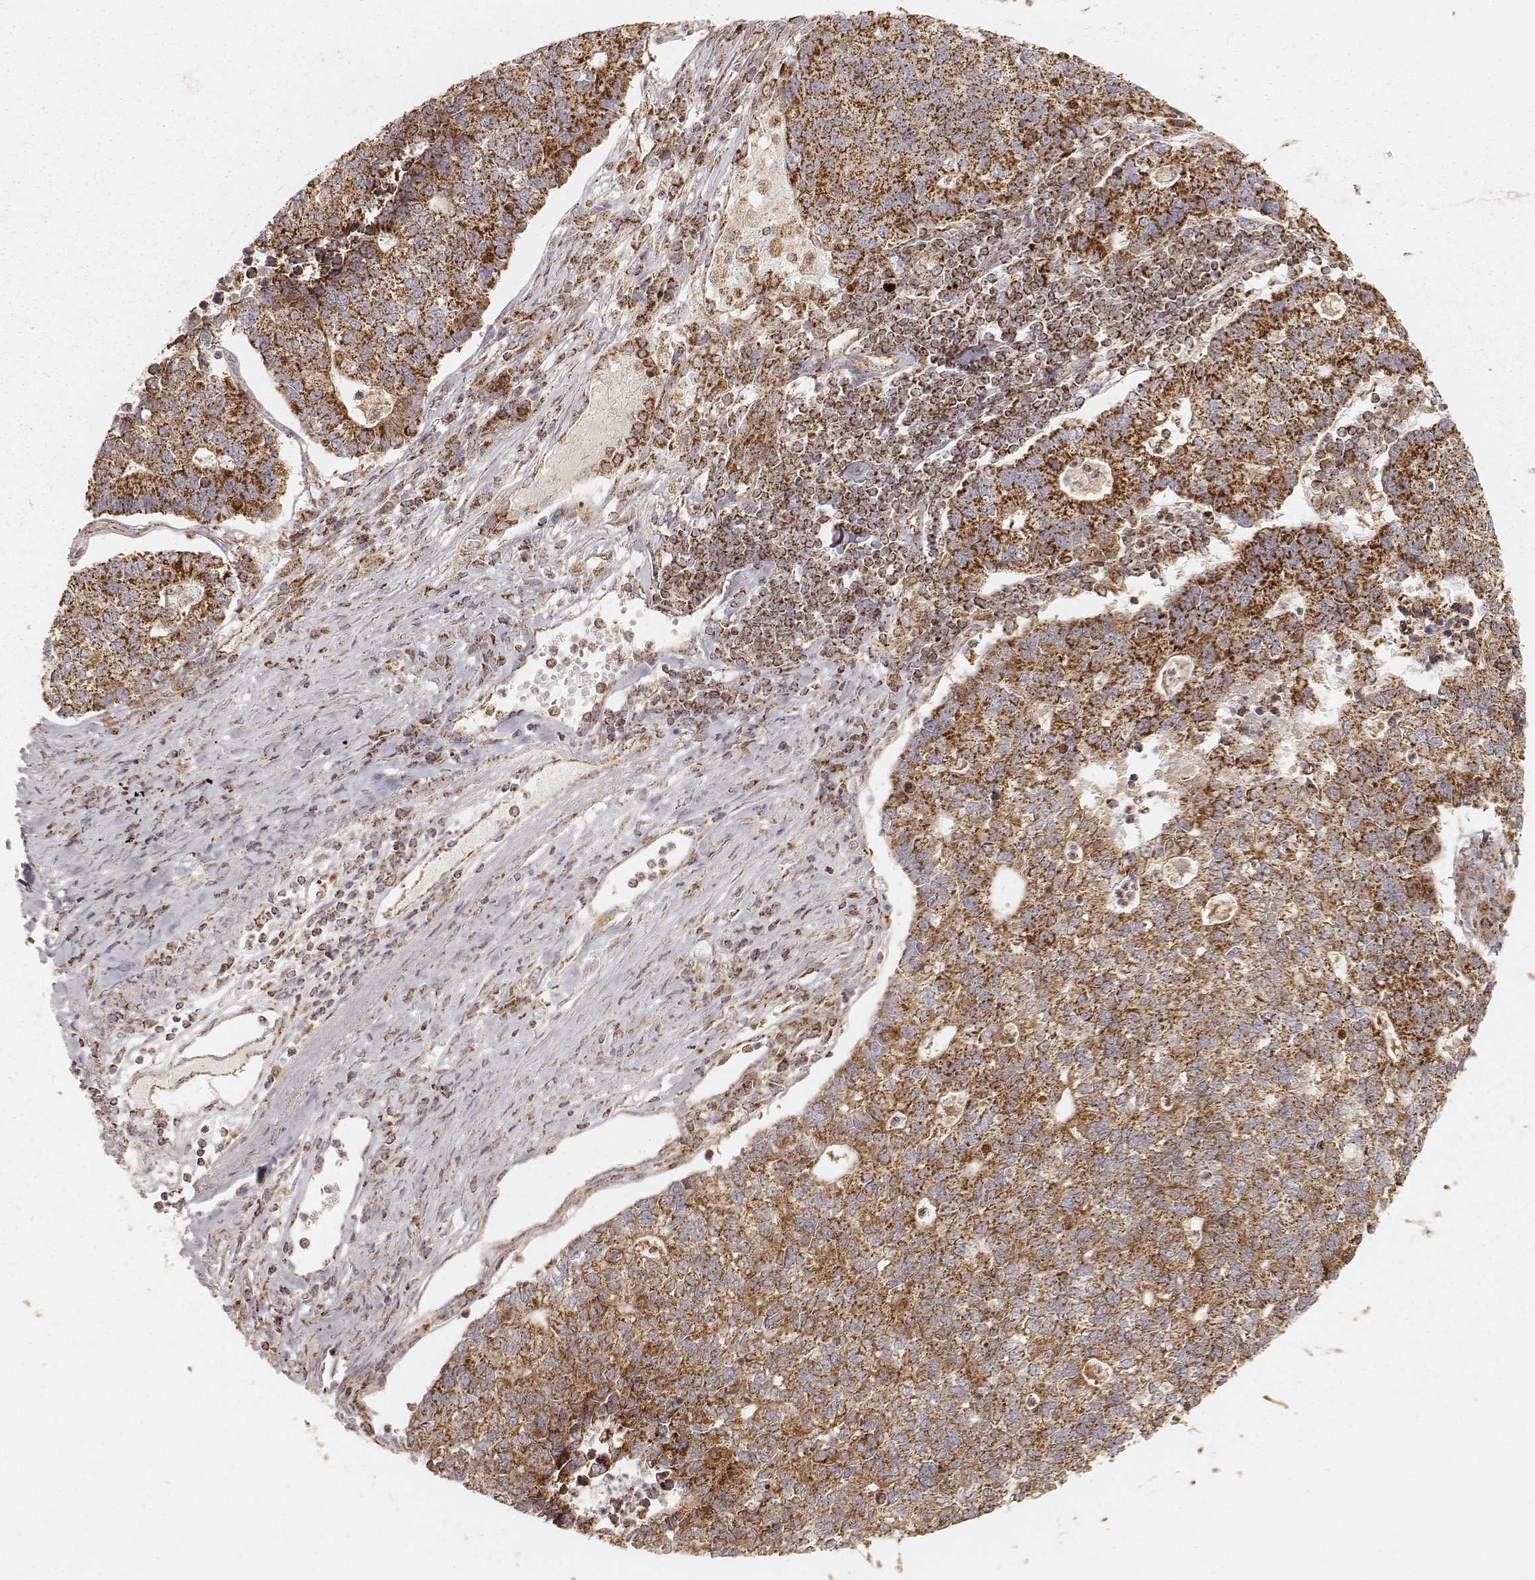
{"staining": {"intensity": "strong", "quantity": ">75%", "location": "cytoplasmic/membranous"}, "tissue": "lung cancer", "cell_type": "Tumor cells", "image_type": "cancer", "snomed": [{"axis": "morphology", "description": "Adenocarcinoma, NOS"}, {"axis": "topography", "description": "Lung"}], "caption": "Lung adenocarcinoma stained with a protein marker exhibits strong staining in tumor cells.", "gene": "CS", "patient": {"sex": "male", "age": 57}}